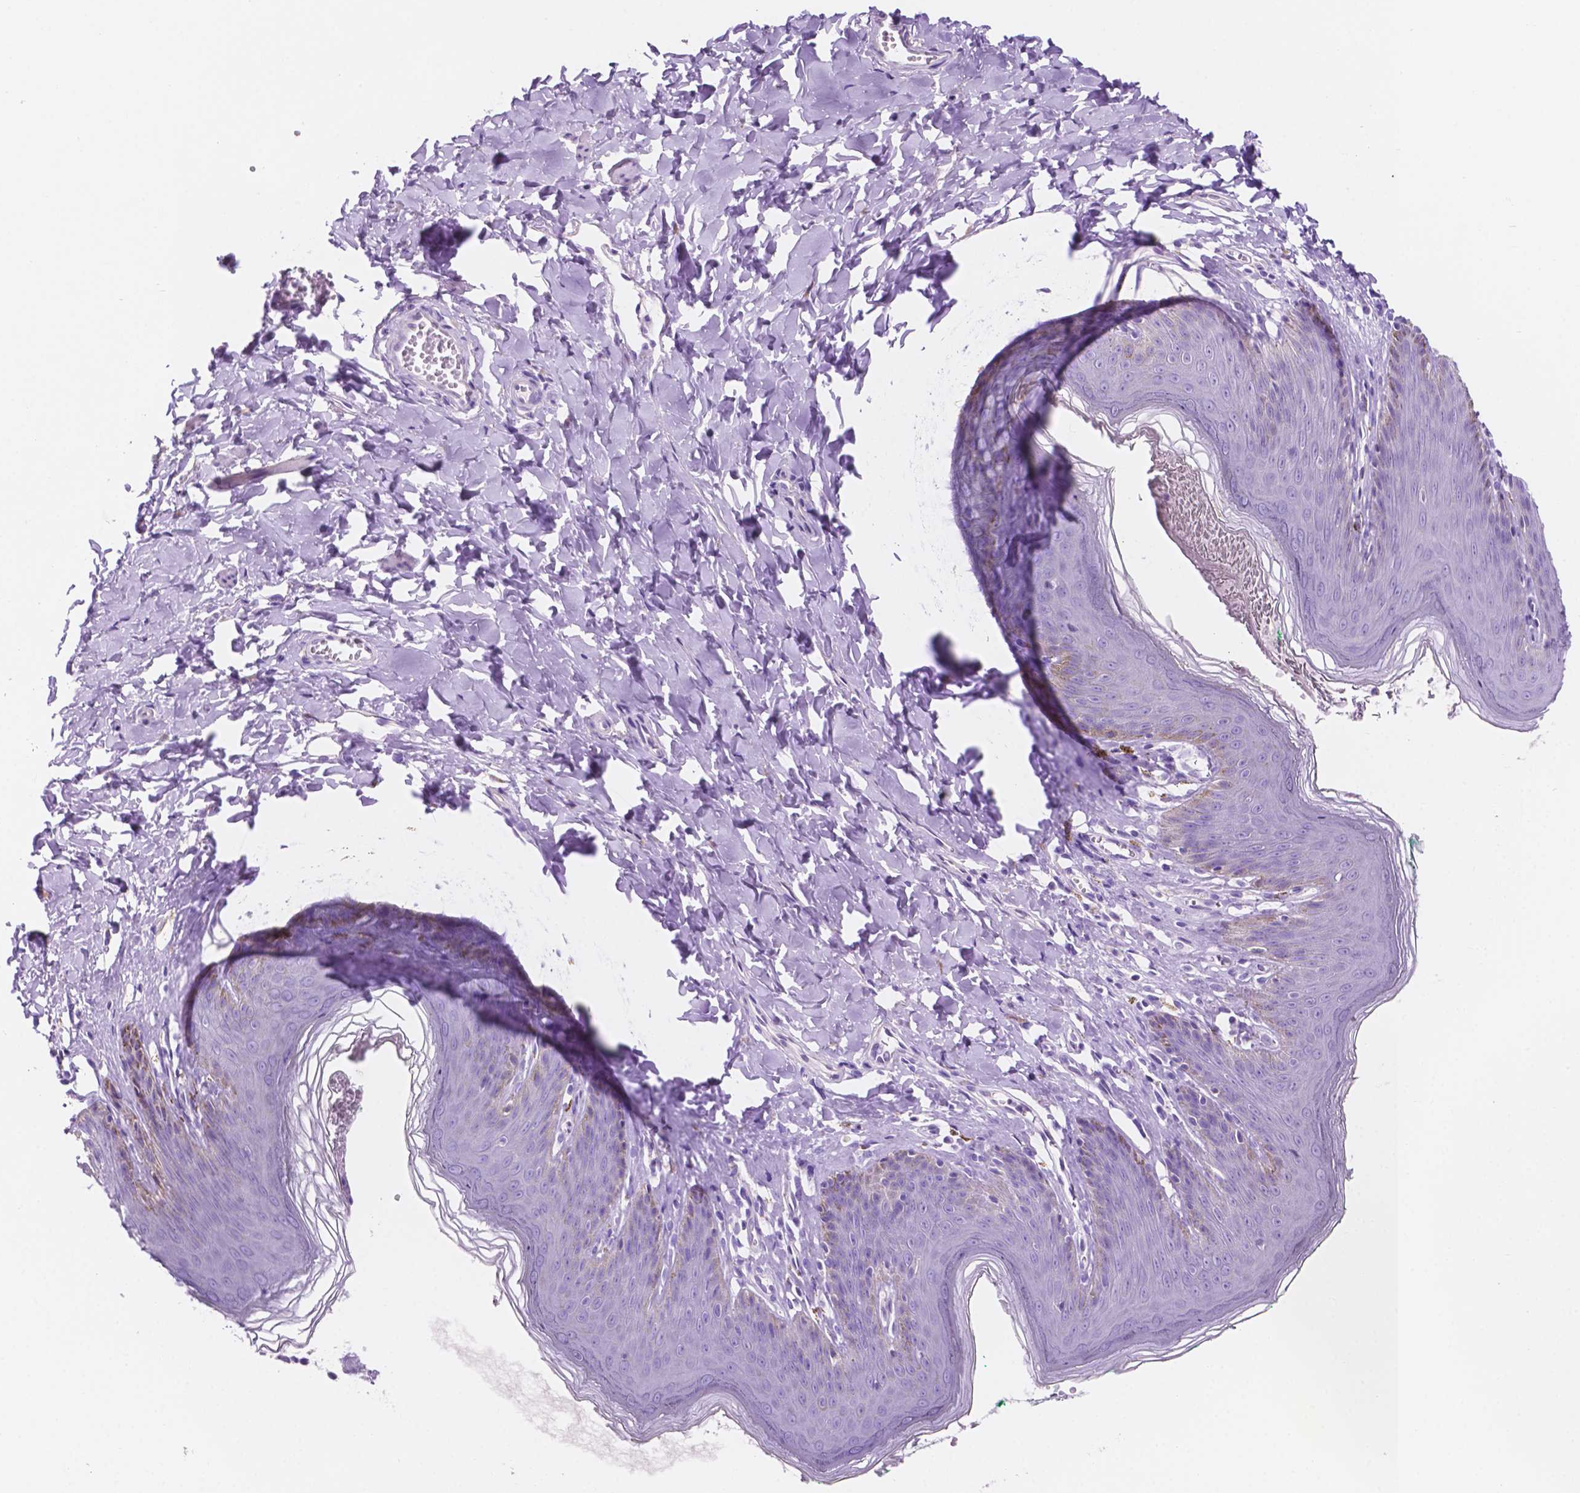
{"staining": {"intensity": "negative", "quantity": "none", "location": "none"}, "tissue": "skin", "cell_type": "Epidermal cells", "image_type": "normal", "snomed": [{"axis": "morphology", "description": "Normal tissue, NOS"}, {"axis": "topography", "description": "Vulva"}, {"axis": "topography", "description": "Peripheral nerve tissue"}], "caption": "Immunohistochemistry (IHC) of unremarkable human skin demonstrates no staining in epidermal cells. Nuclei are stained in blue.", "gene": "IGFN1", "patient": {"sex": "female", "age": 66}}